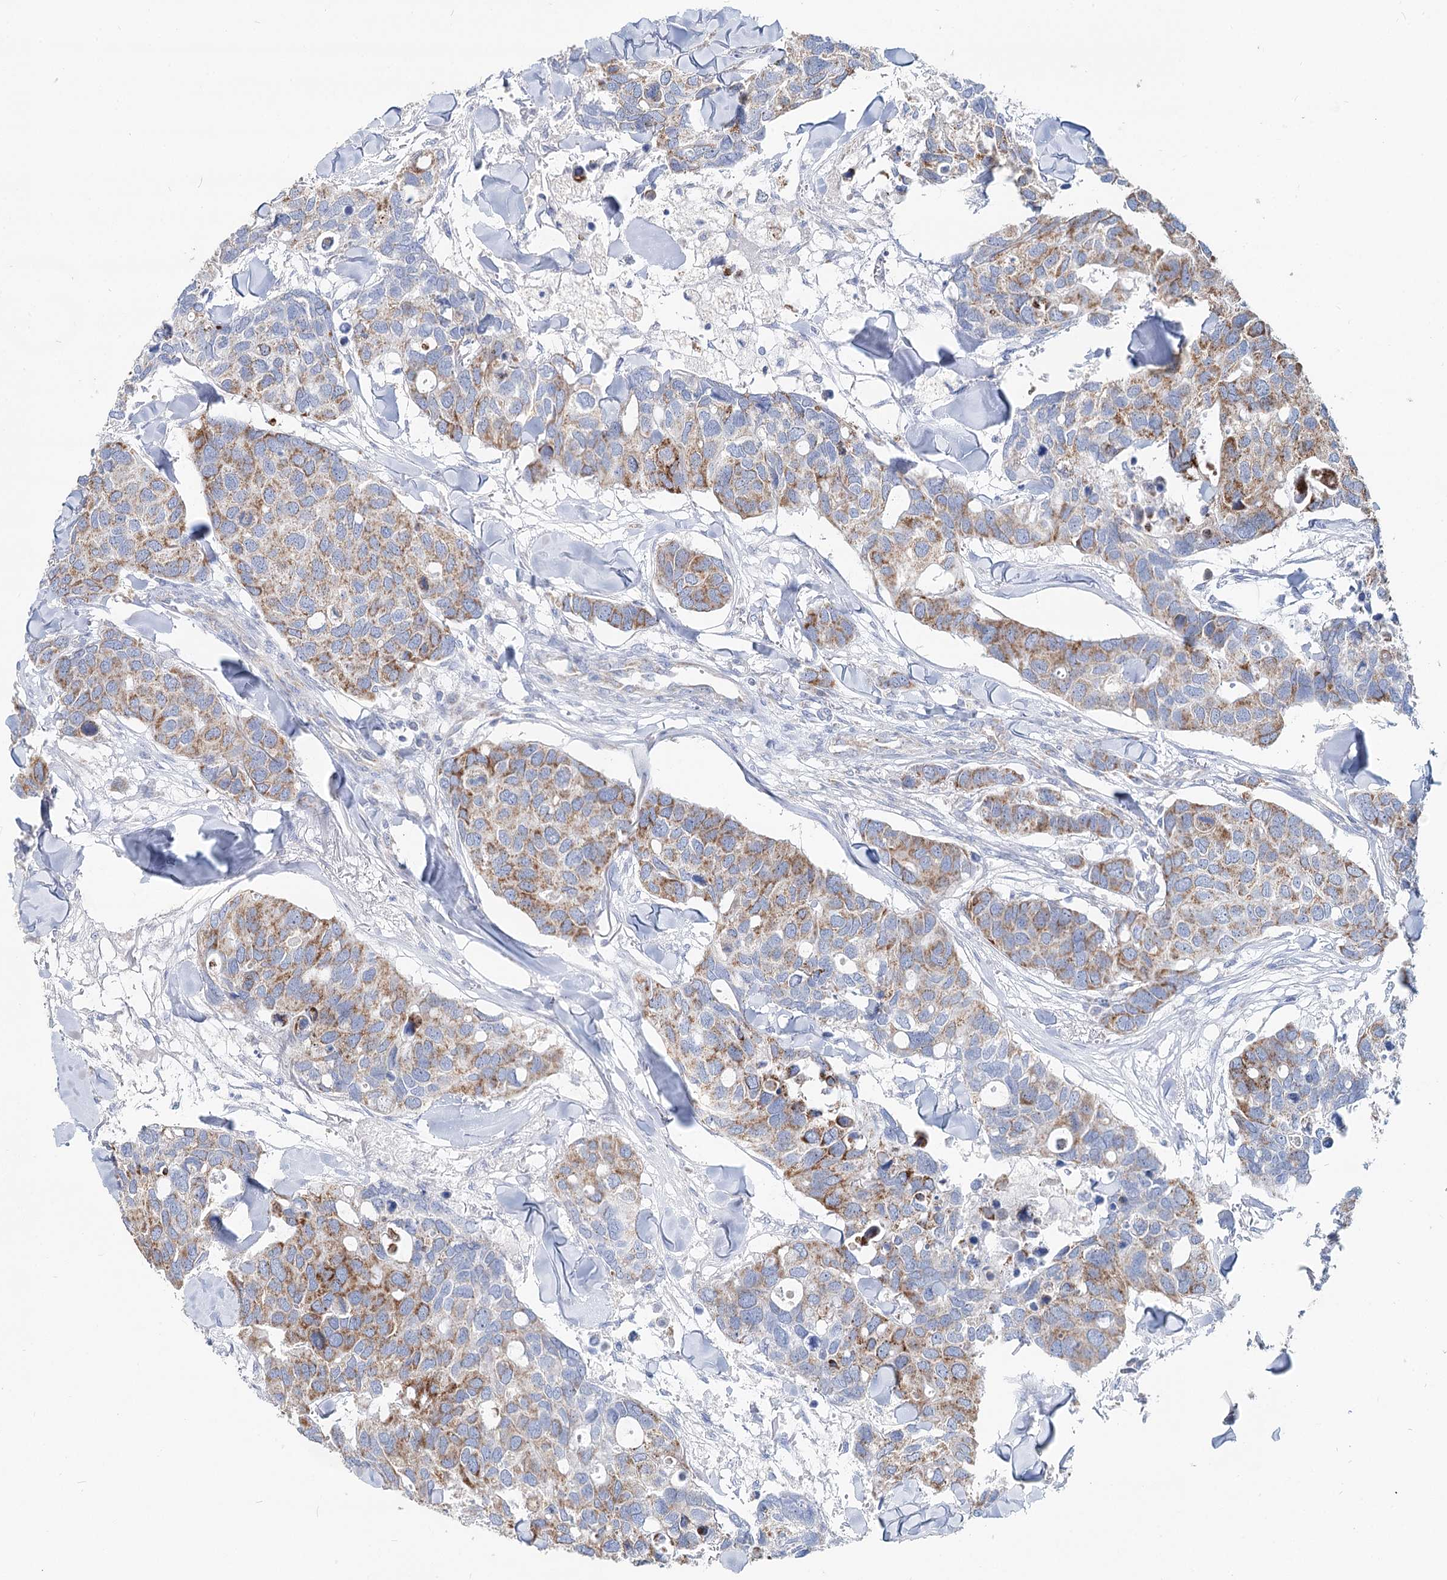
{"staining": {"intensity": "moderate", "quantity": "25%-75%", "location": "cytoplasmic/membranous"}, "tissue": "breast cancer", "cell_type": "Tumor cells", "image_type": "cancer", "snomed": [{"axis": "morphology", "description": "Duct carcinoma"}, {"axis": "topography", "description": "Breast"}], "caption": "Protein staining by immunohistochemistry exhibits moderate cytoplasmic/membranous positivity in about 25%-75% of tumor cells in breast cancer (infiltrating ductal carcinoma).", "gene": "MCCC2", "patient": {"sex": "female", "age": 83}}